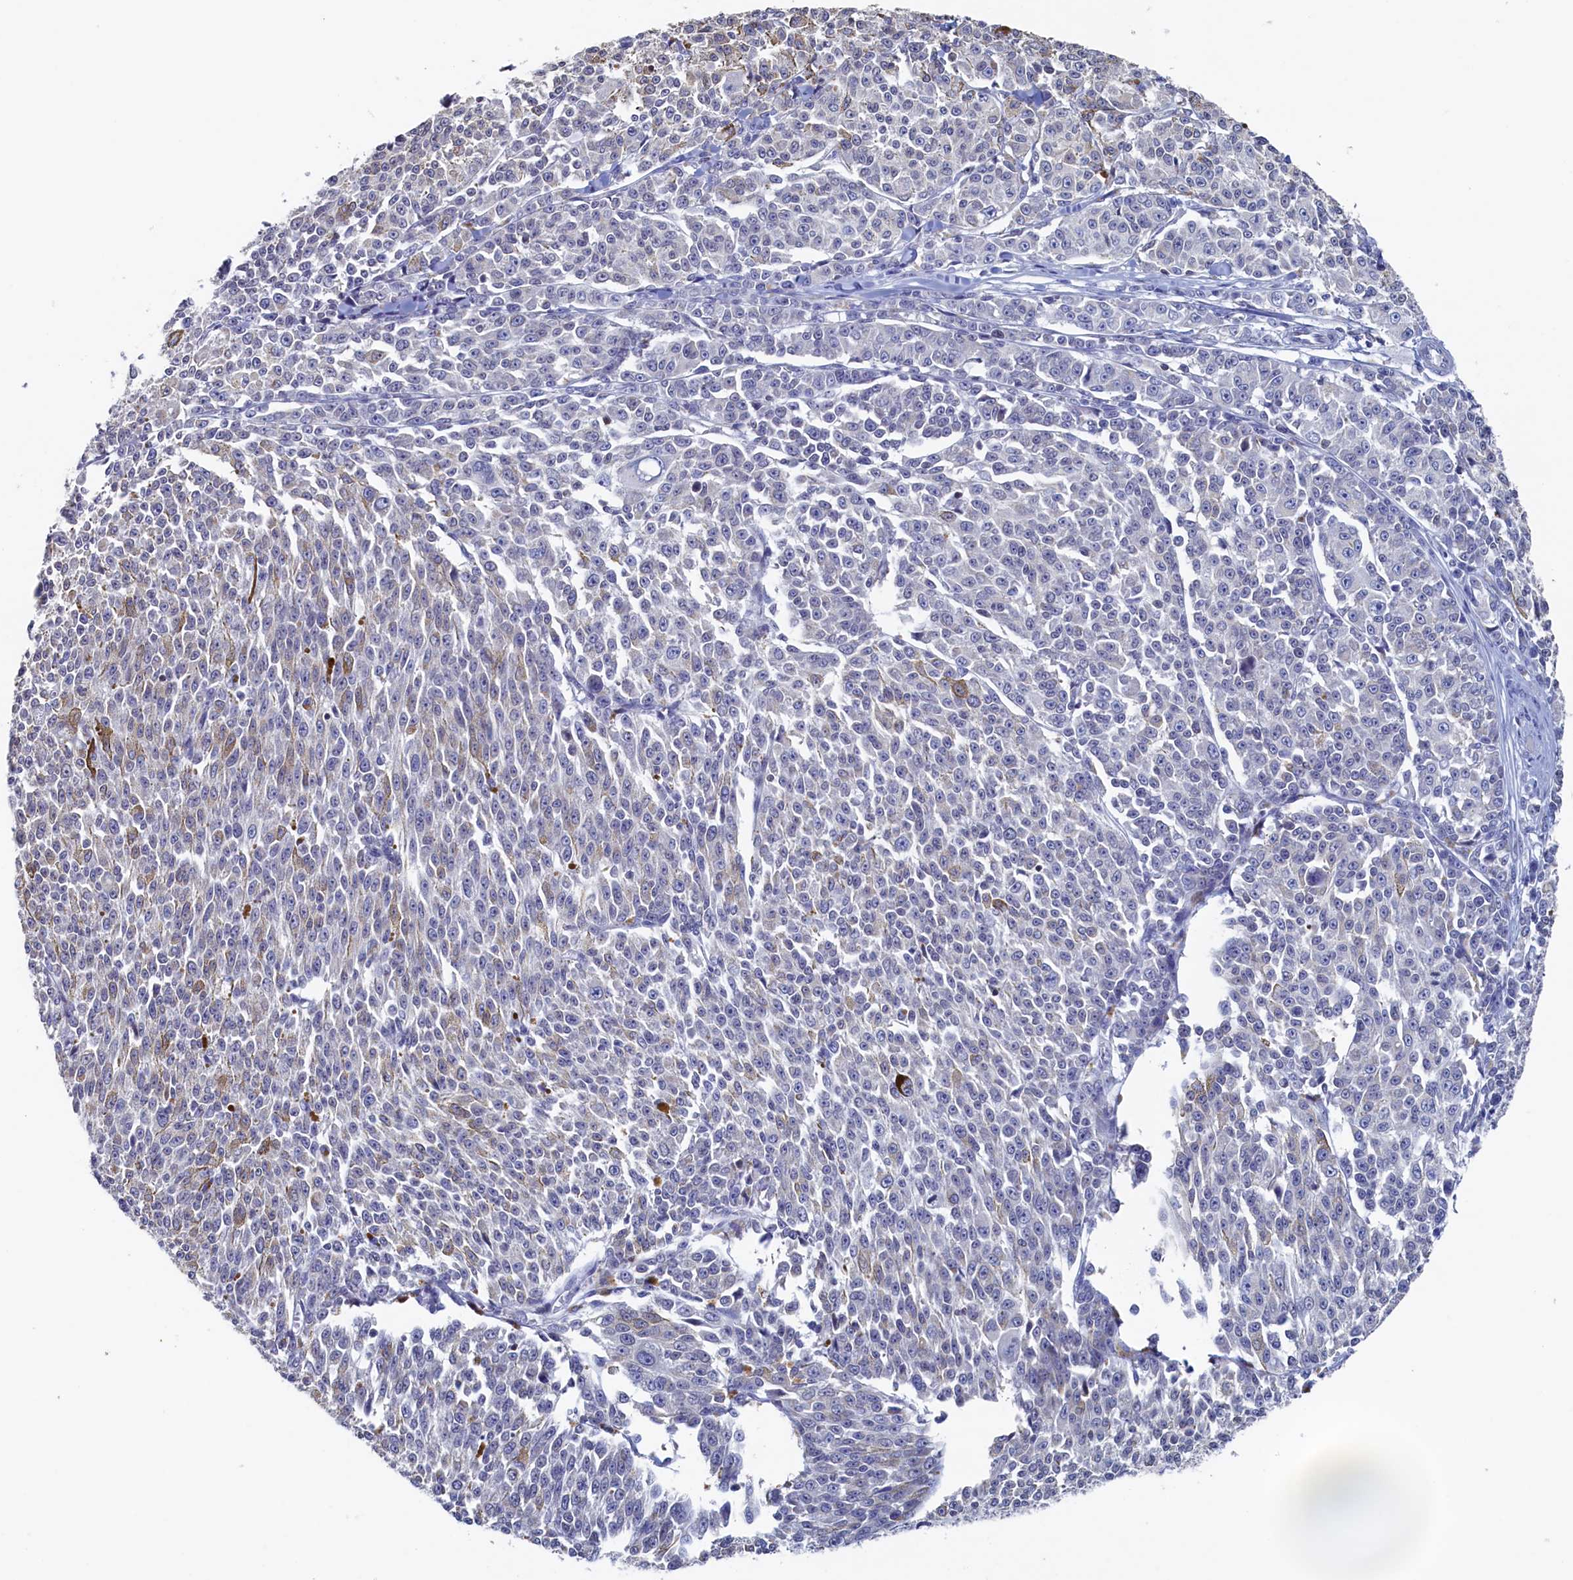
{"staining": {"intensity": "negative", "quantity": "none", "location": "none"}, "tissue": "melanoma", "cell_type": "Tumor cells", "image_type": "cancer", "snomed": [{"axis": "morphology", "description": "Malignant melanoma, NOS"}, {"axis": "topography", "description": "Skin"}], "caption": "High power microscopy image of an IHC image of malignant melanoma, revealing no significant positivity in tumor cells.", "gene": "C11orf54", "patient": {"sex": "female", "age": 52}}